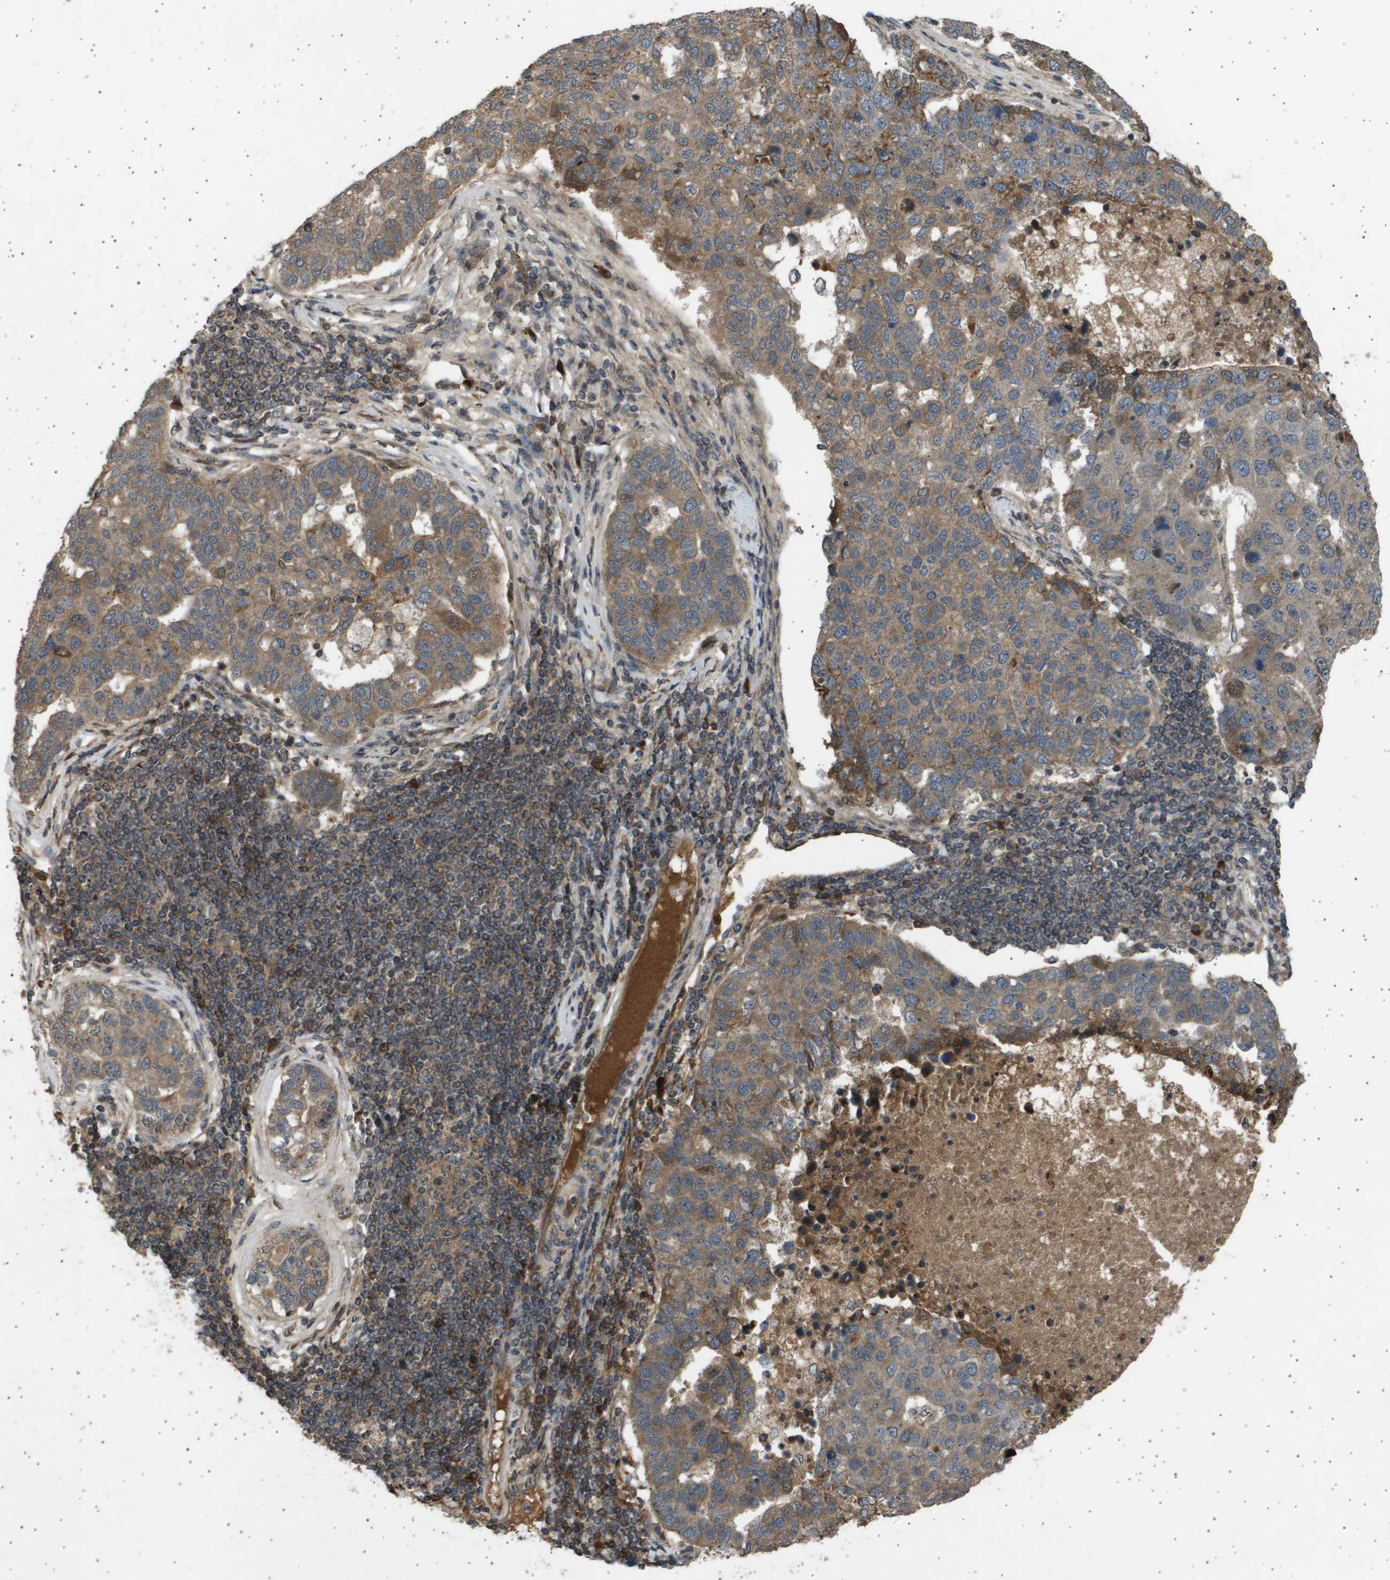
{"staining": {"intensity": "moderate", "quantity": ">75%", "location": "cytoplasmic/membranous"}, "tissue": "pancreatic cancer", "cell_type": "Tumor cells", "image_type": "cancer", "snomed": [{"axis": "morphology", "description": "Adenocarcinoma, NOS"}, {"axis": "topography", "description": "Pancreas"}], "caption": "Moderate cytoplasmic/membranous positivity for a protein is identified in about >75% of tumor cells of adenocarcinoma (pancreatic) using immunohistochemistry.", "gene": "TNRC6A", "patient": {"sex": "female", "age": 61}}